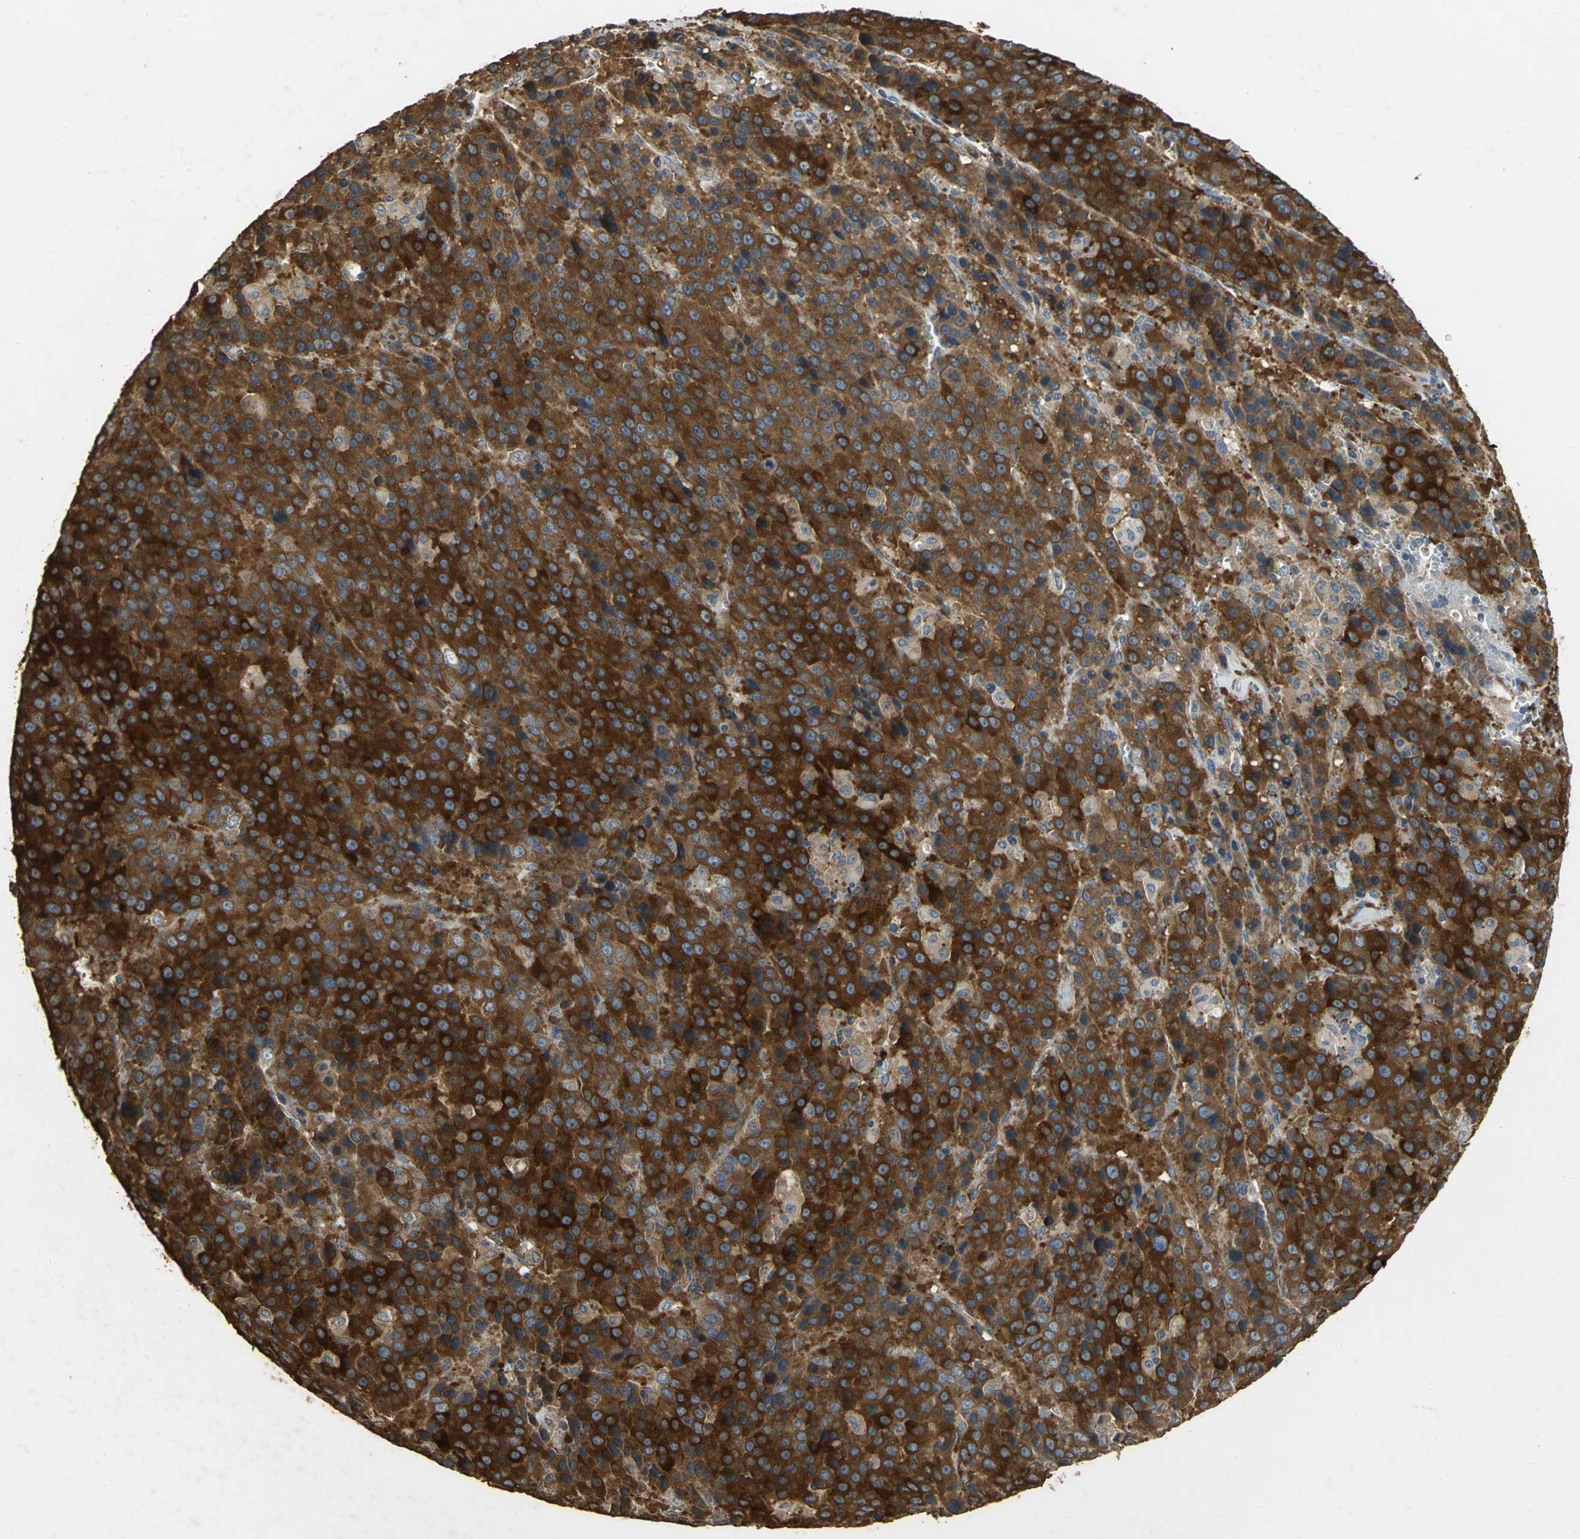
{"staining": {"intensity": "strong", "quantity": ">75%", "location": "cytoplasmic/membranous"}, "tissue": "liver cancer", "cell_type": "Tumor cells", "image_type": "cancer", "snomed": [{"axis": "morphology", "description": "Carcinoma, Hepatocellular, NOS"}, {"axis": "topography", "description": "Liver"}], "caption": "Protein expression analysis of human liver cancer (hepatocellular carcinoma) reveals strong cytoplasmic/membranous staining in approximately >75% of tumor cells.", "gene": "ACSL4", "patient": {"sex": "female", "age": 53}}